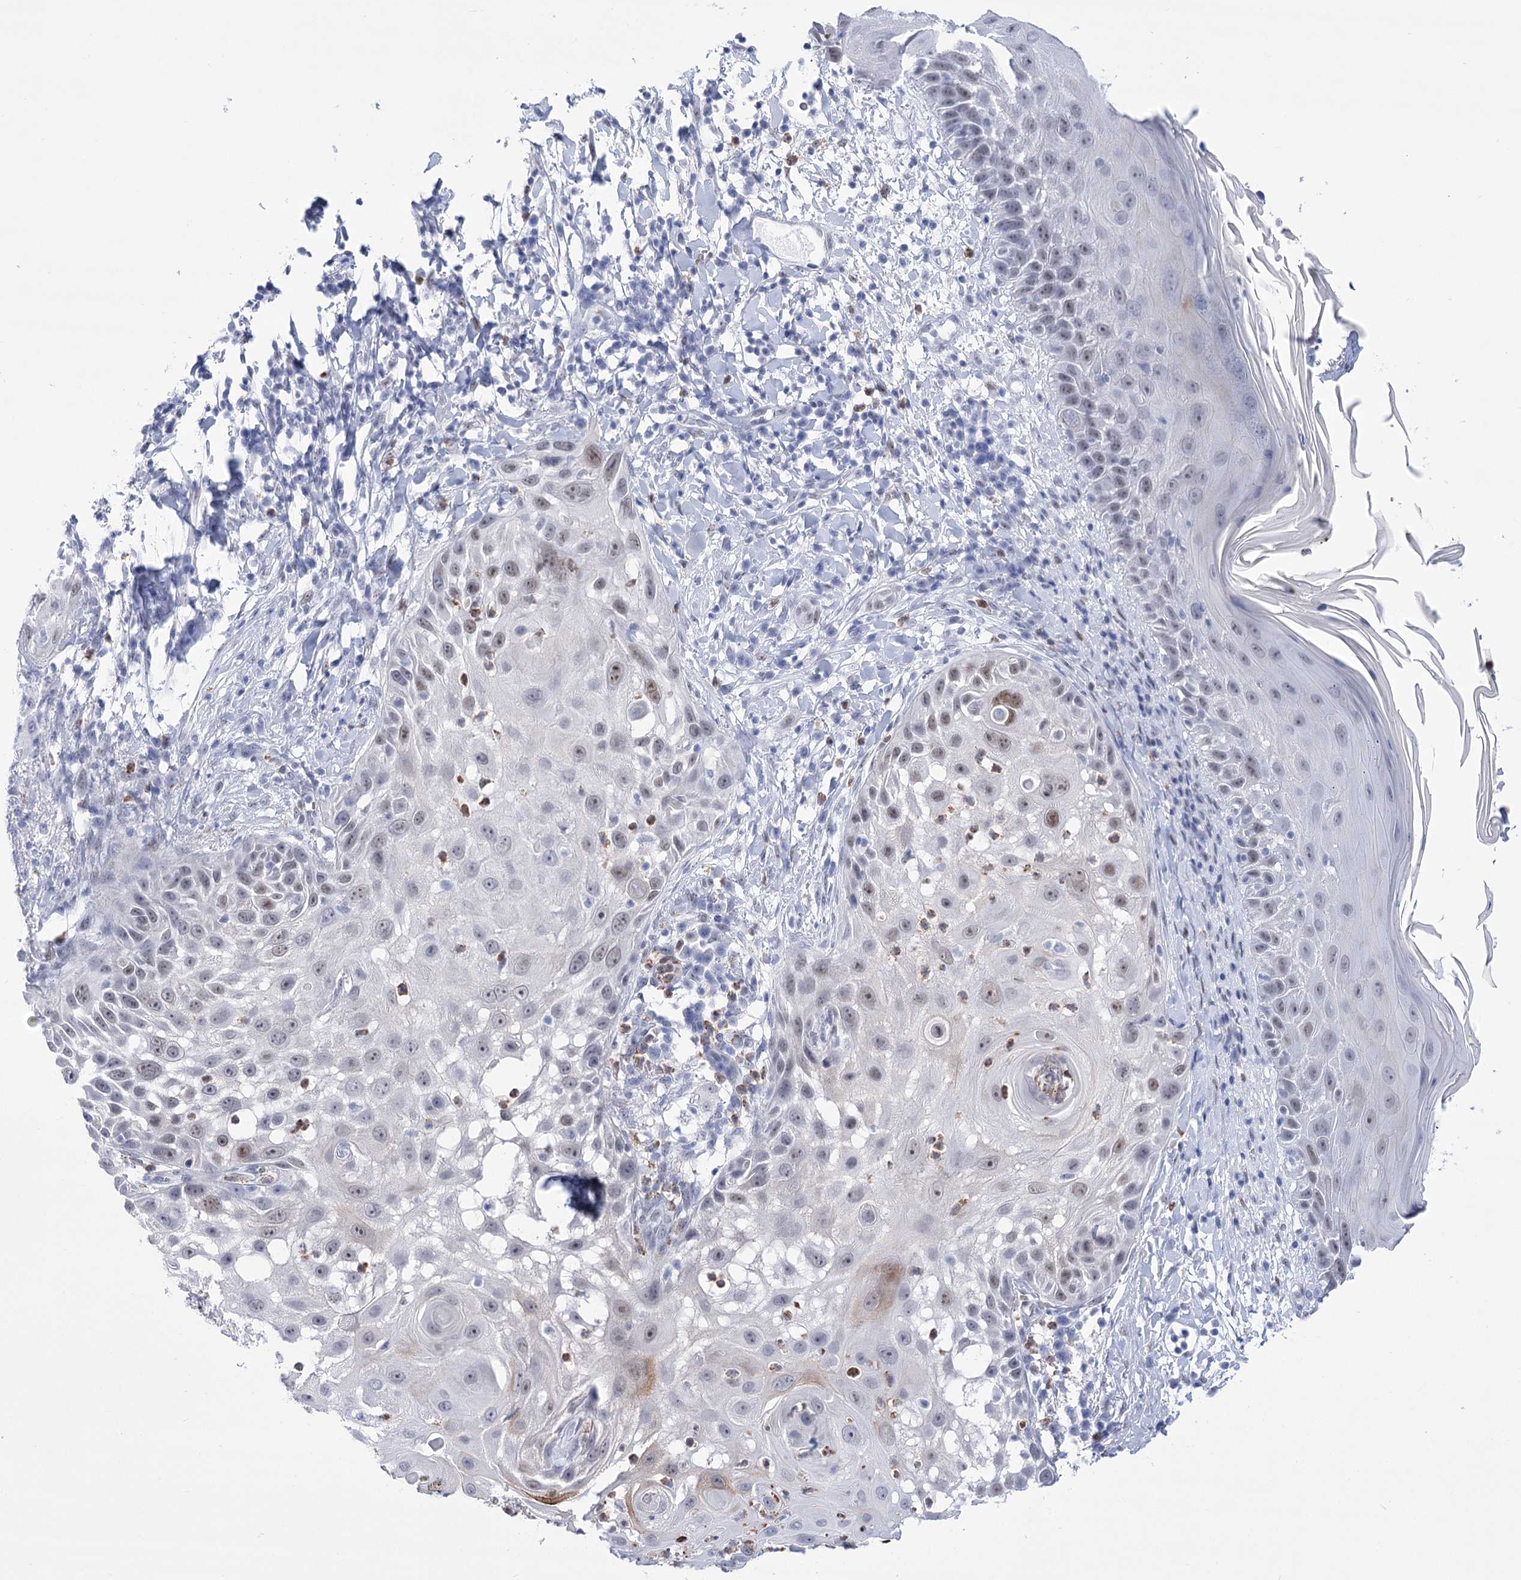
{"staining": {"intensity": "moderate", "quantity": "<25%", "location": "nuclear"}, "tissue": "skin cancer", "cell_type": "Tumor cells", "image_type": "cancer", "snomed": [{"axis": "morphology", "description": "Squamous cell carcinoma, NOS"}, {"axis": "topography", "description": "Skin"}], "caption": "IHC photomicrograph of neoplastic tissue: skin squamous cell carcinoma stained using IHC exhibits low levels of moderate protein expression localized specifically in the nuclear of tumor cells, appearing as a nuclear brown color.", "gene": "HORMAD1", "patient": {"sex": "female", "age": 44}}